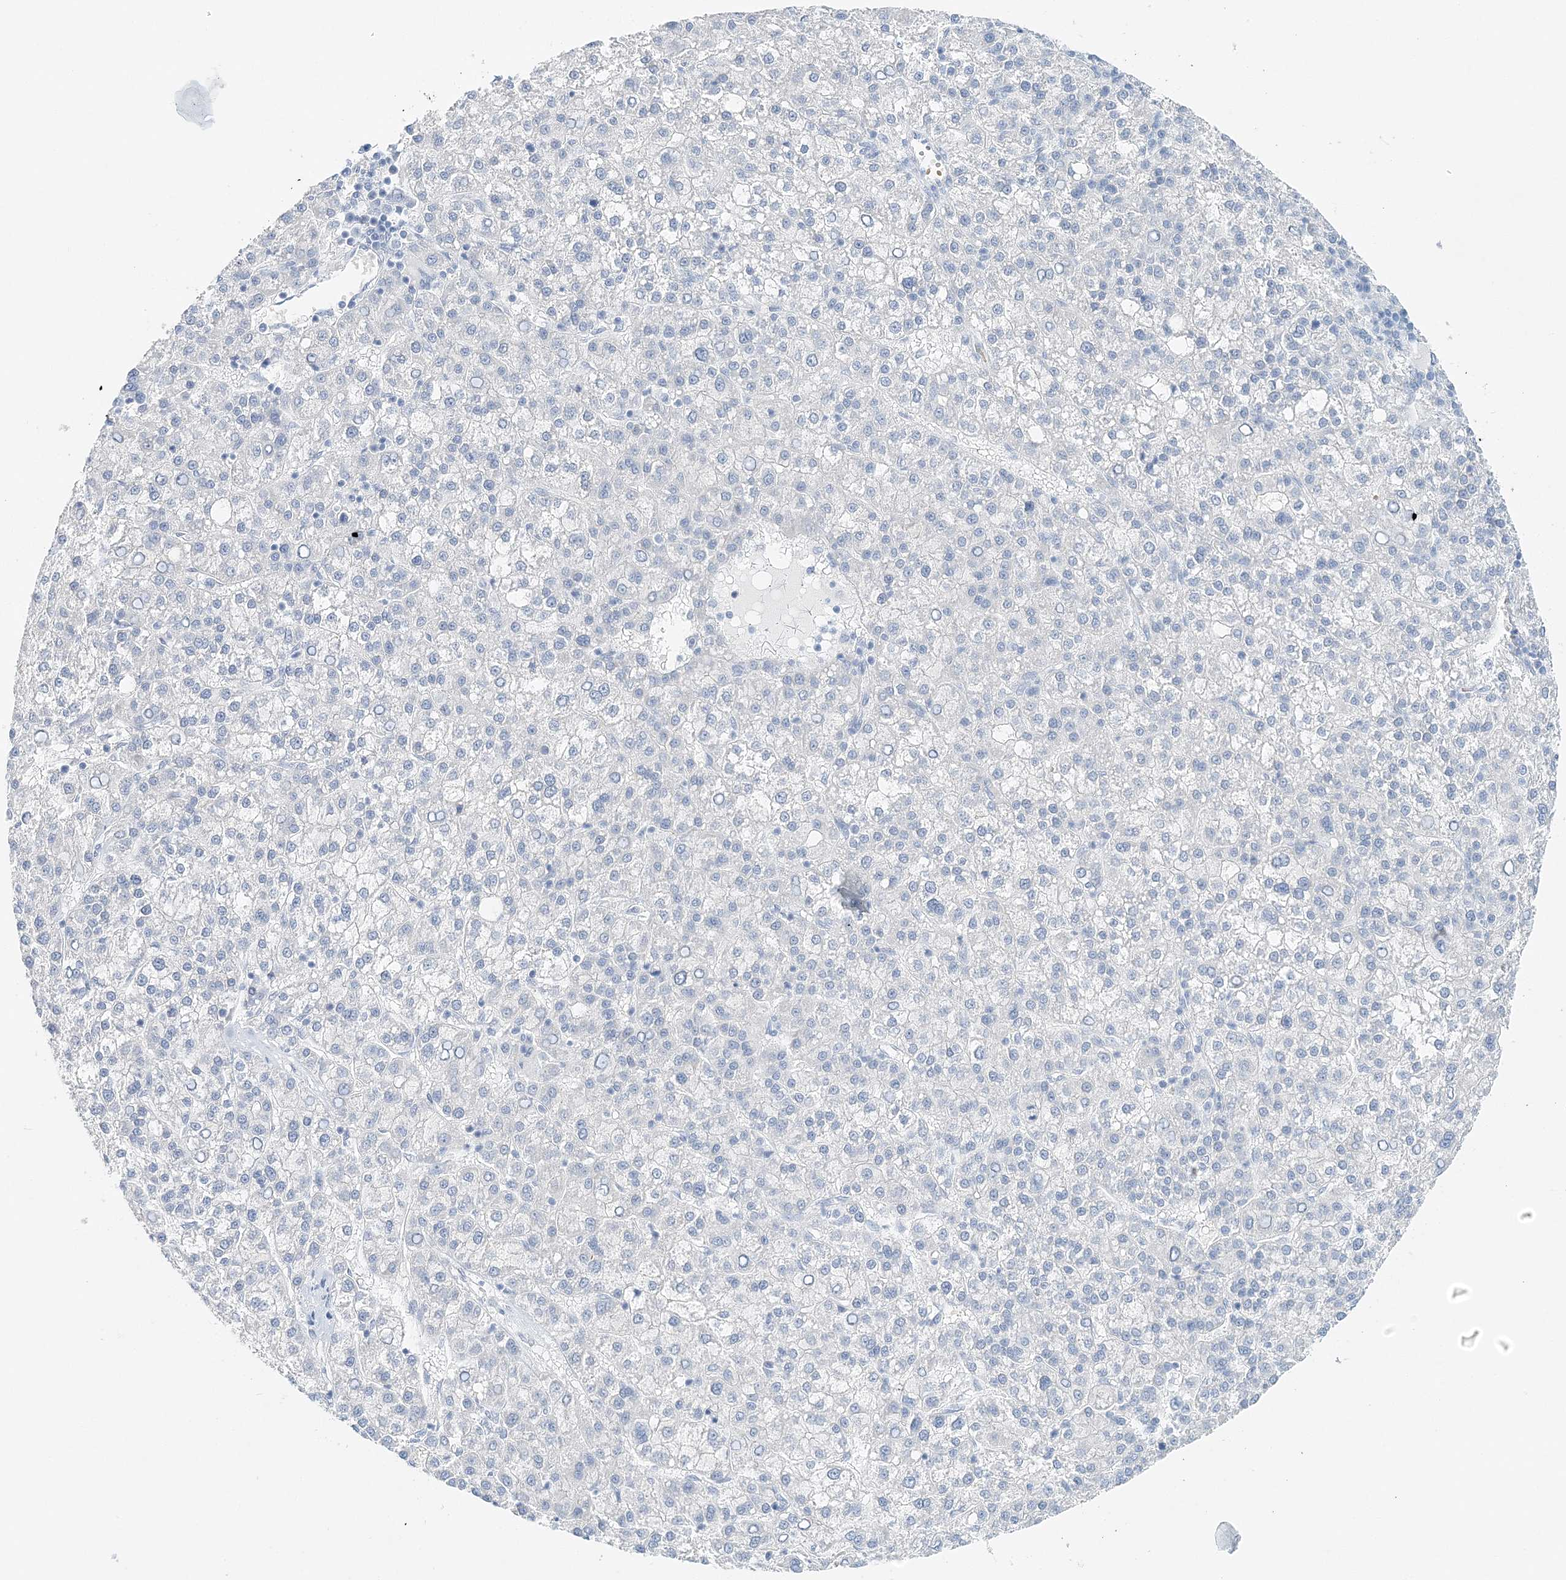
{"staining": {"intensity": "negative", "quantity": "none", "location": "none"}, "tissue": "liver cancer", "cell_type": "Tumor cells", "image_type": "cancer", "snomed": [{"axis": "morphology", "description": "Carcinoma, Hepatocellular, NOS"}, {"axis": "topography", "description": "Liver"}], "caption": "Image shows no significant protein positivity in tumor cells of hepatocellular carcinoma (liver).", "gene": "VILL", "patient": {"sex": "female", "age": 58}}